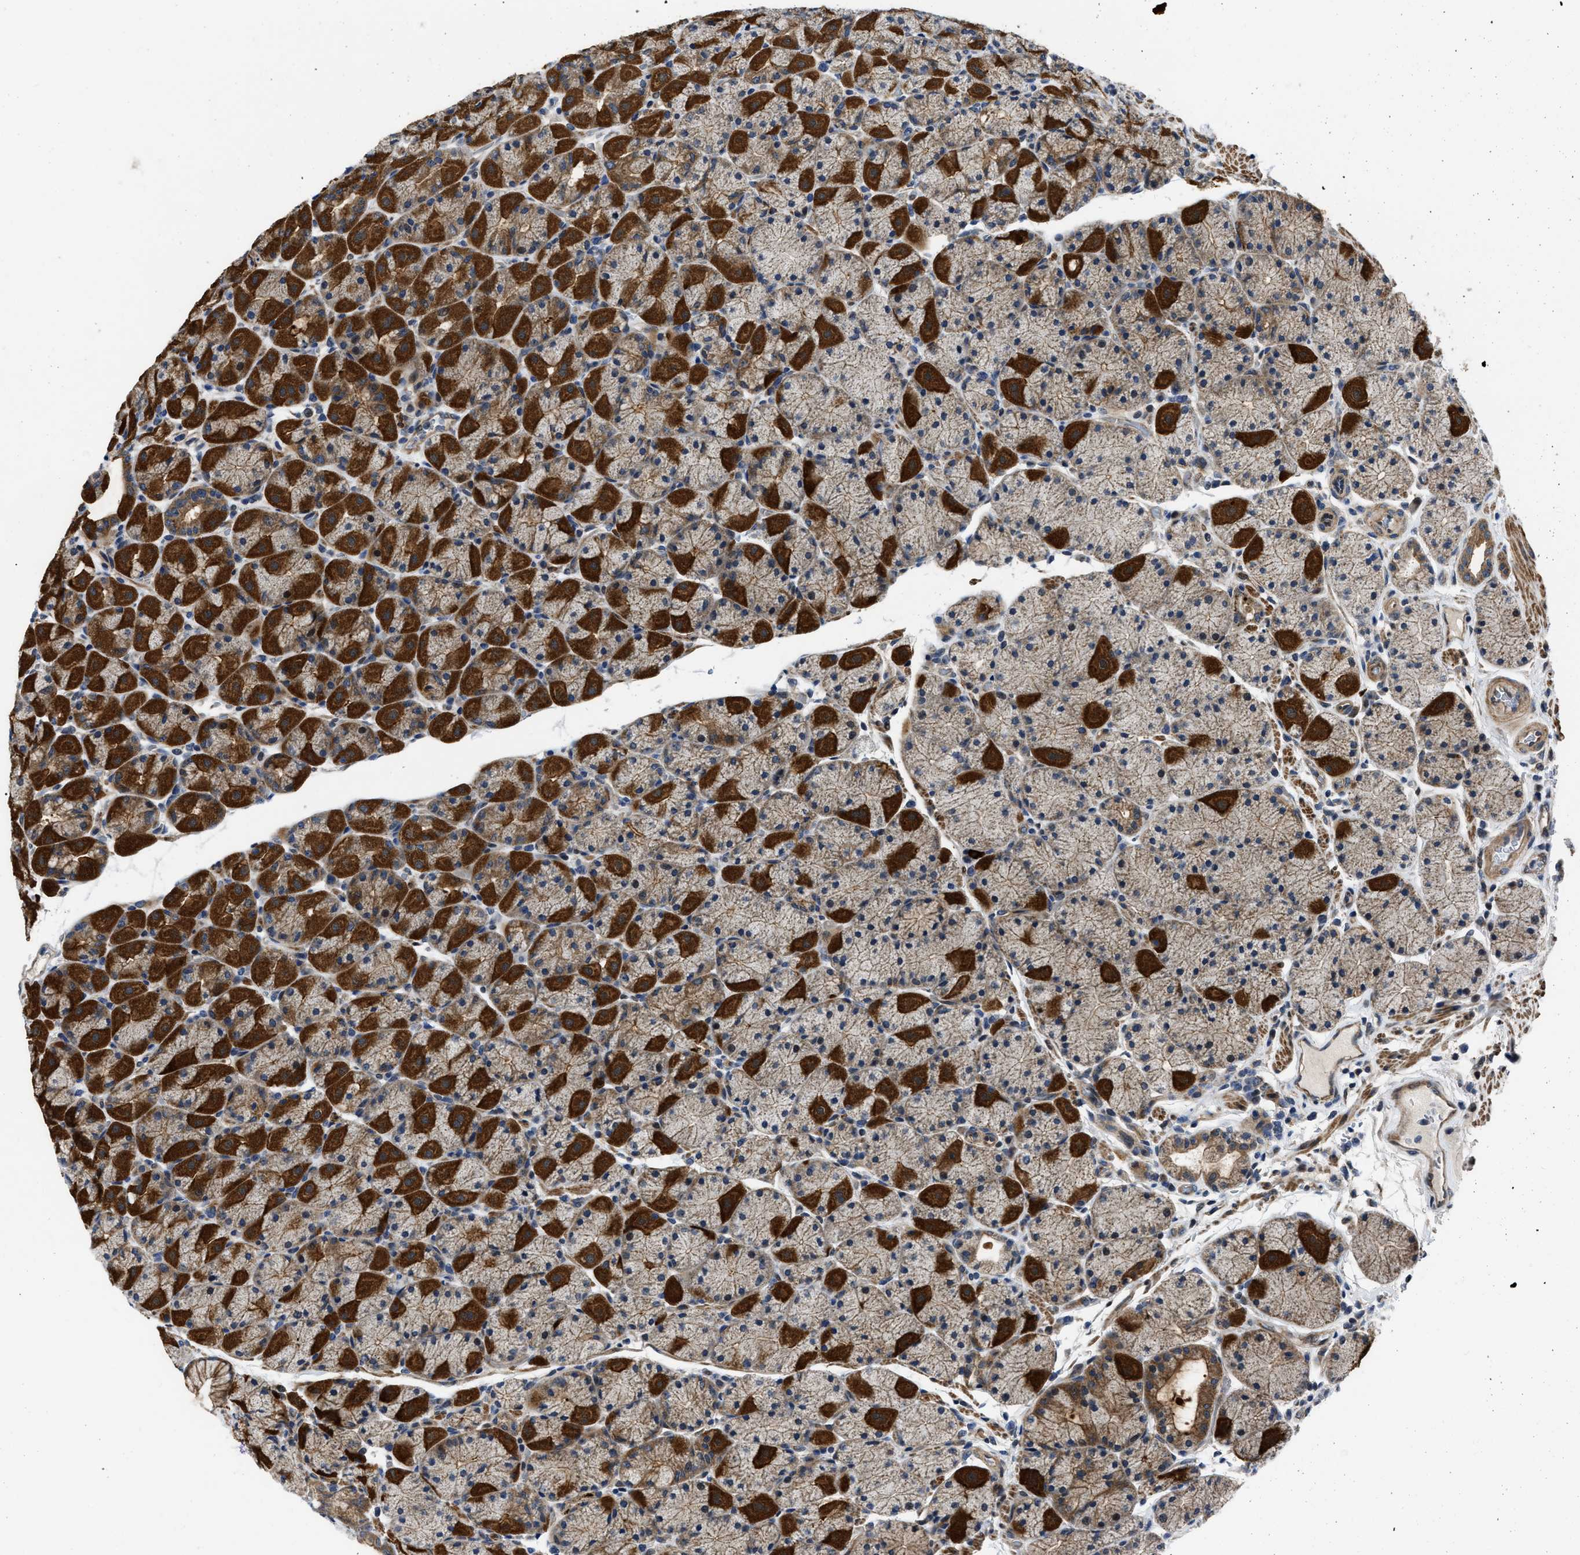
{"staining": {"intensity": "strong", "quantity": ">75%", "location": "cytoplasmic/membranous"}, "tissue": "stomach", "cell_type": "Glandular cells", "image_type": "normal", "snomed": [{"axis": "morphology", "description": "Normal tissue, NOS"}, {"axis": "morphology", "description": "Carcinoid, malignant, NOS"}, {"axis": "topography", "description": "Stomach, upper"}], "caption": "Immunohistochemistry micrograph of unremarkable stomach: human stomach stained using immunohistochemistry demonstrates high levels of strong protein expression localized specifically in the cytoplasmic/membranous of glandular cells, appearing as a cytoplasmic/membranous brown color.", "gene": "PPWD1", "patient": {"sex": "male", "age": 39}}